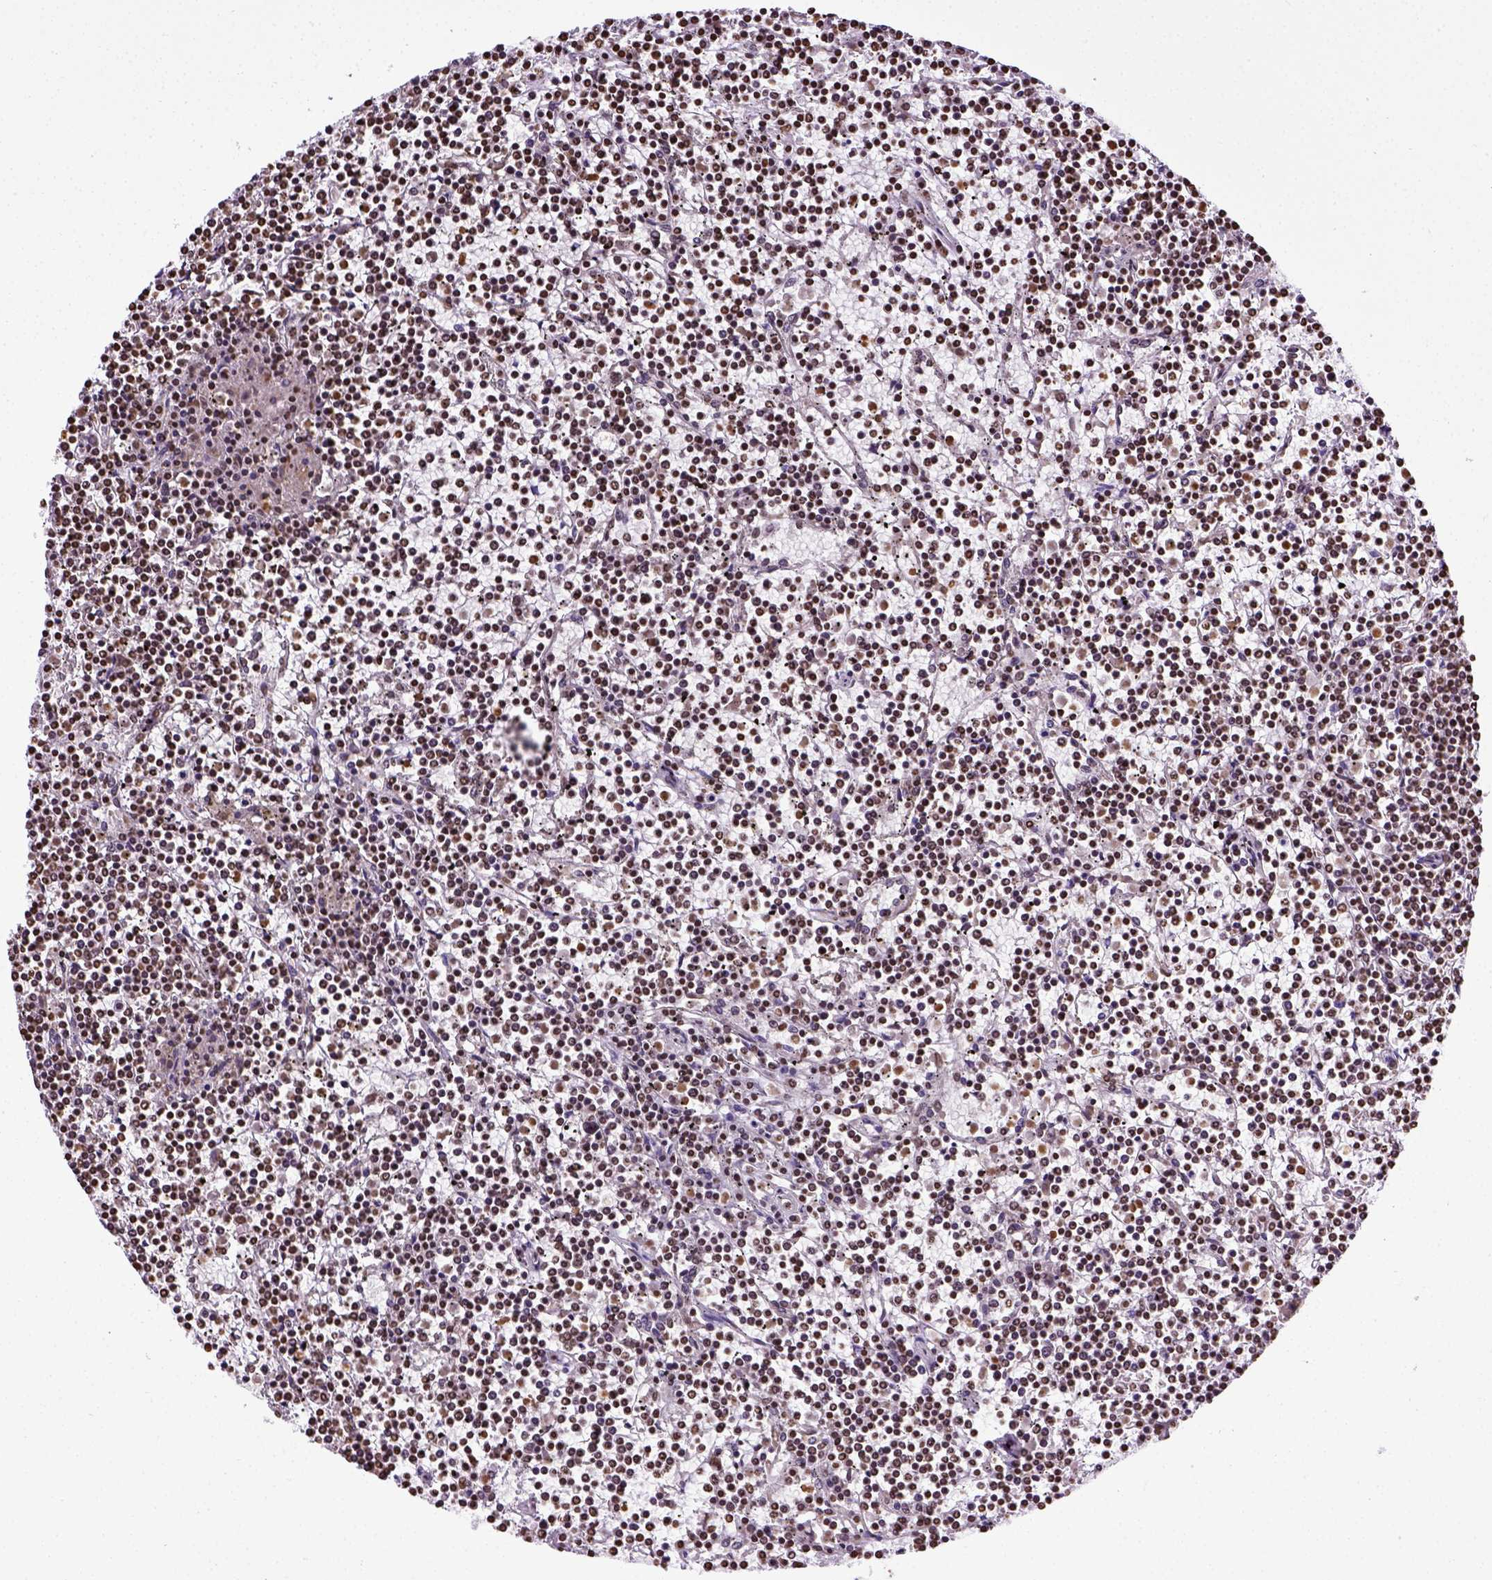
{"staining": {"intensity": "strong", "quantity": ">75%", "location": "nuclear"}, "tissue": "lymphoma", "cell_type": "Tumor cells", "image_type": "cancer", "snomed": [{"axis": "morphology", "description": "Malignant lymphoma, non-Hodgkin's type, Low grade"}, {"axis": "topography", "description": "Spleen"}], "caption": "Approximately >75% of tumor cells in lymphoma reveal strong nuclear protein positivity as visualized by brown immunohistochemical staining.", "gene": "ZNF75D", "patient": {"sex": "female", "age": 19}}